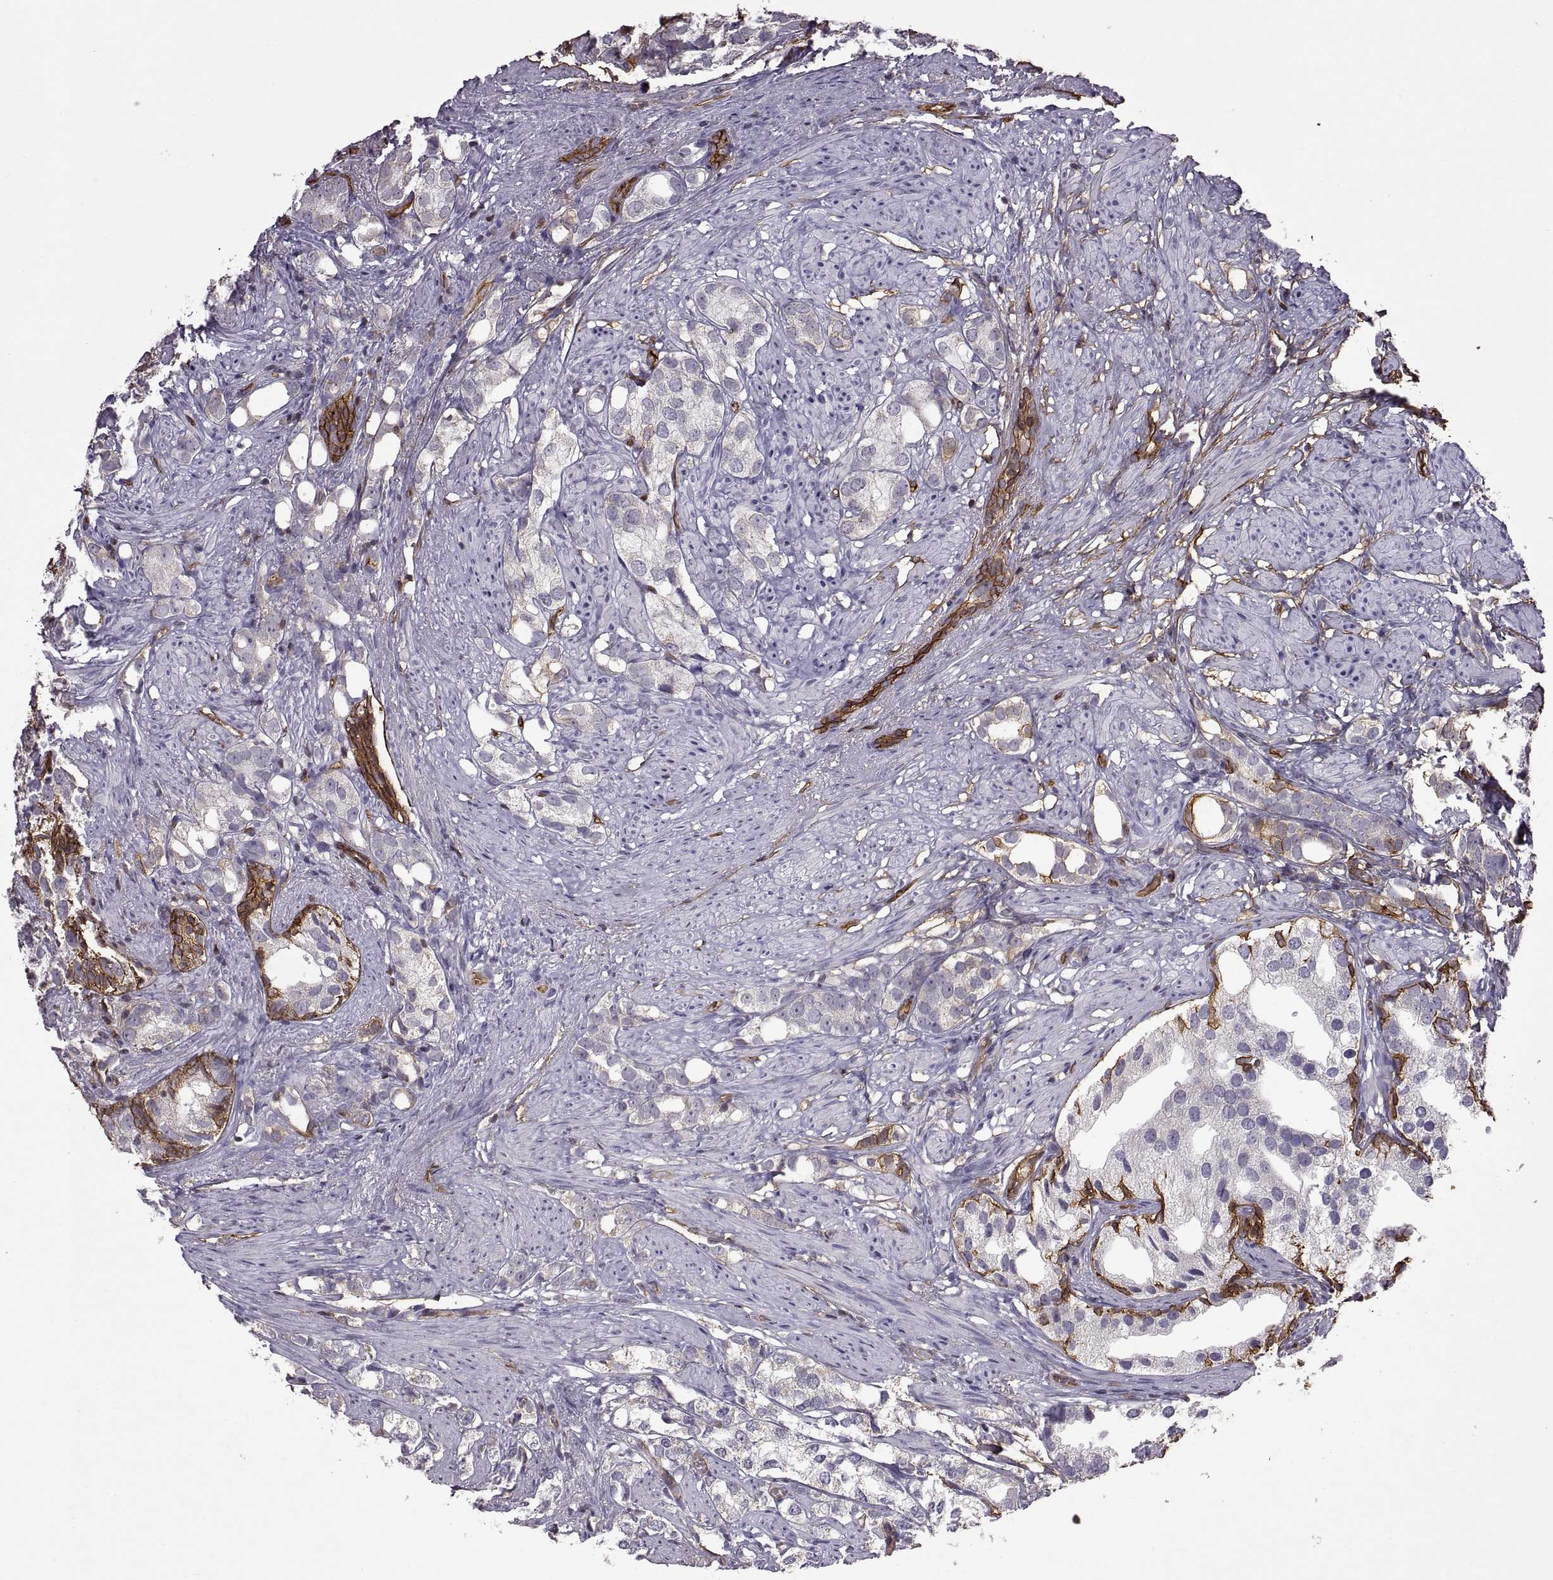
{"staining": {"intensity": "strong", "quantity": "<25%", "location": "cytoplasmic/membranous"}, "tissue": "prostate cancer", "cell_type": "Tumor cells", "image_type": "cancer", "snomed": [{"axis": "morphology", "description": "Adenocarcinoma, High grade"}, {"axis": "topography", "description": "Prostate"}], "caption": "Protein expression analysis of prostate cancer reveals strong cytoplasmic/membranous positivity in about <25% of tumor cells.", "gene": "S100A10", "patient": {"sex": "male", "age": 82}}